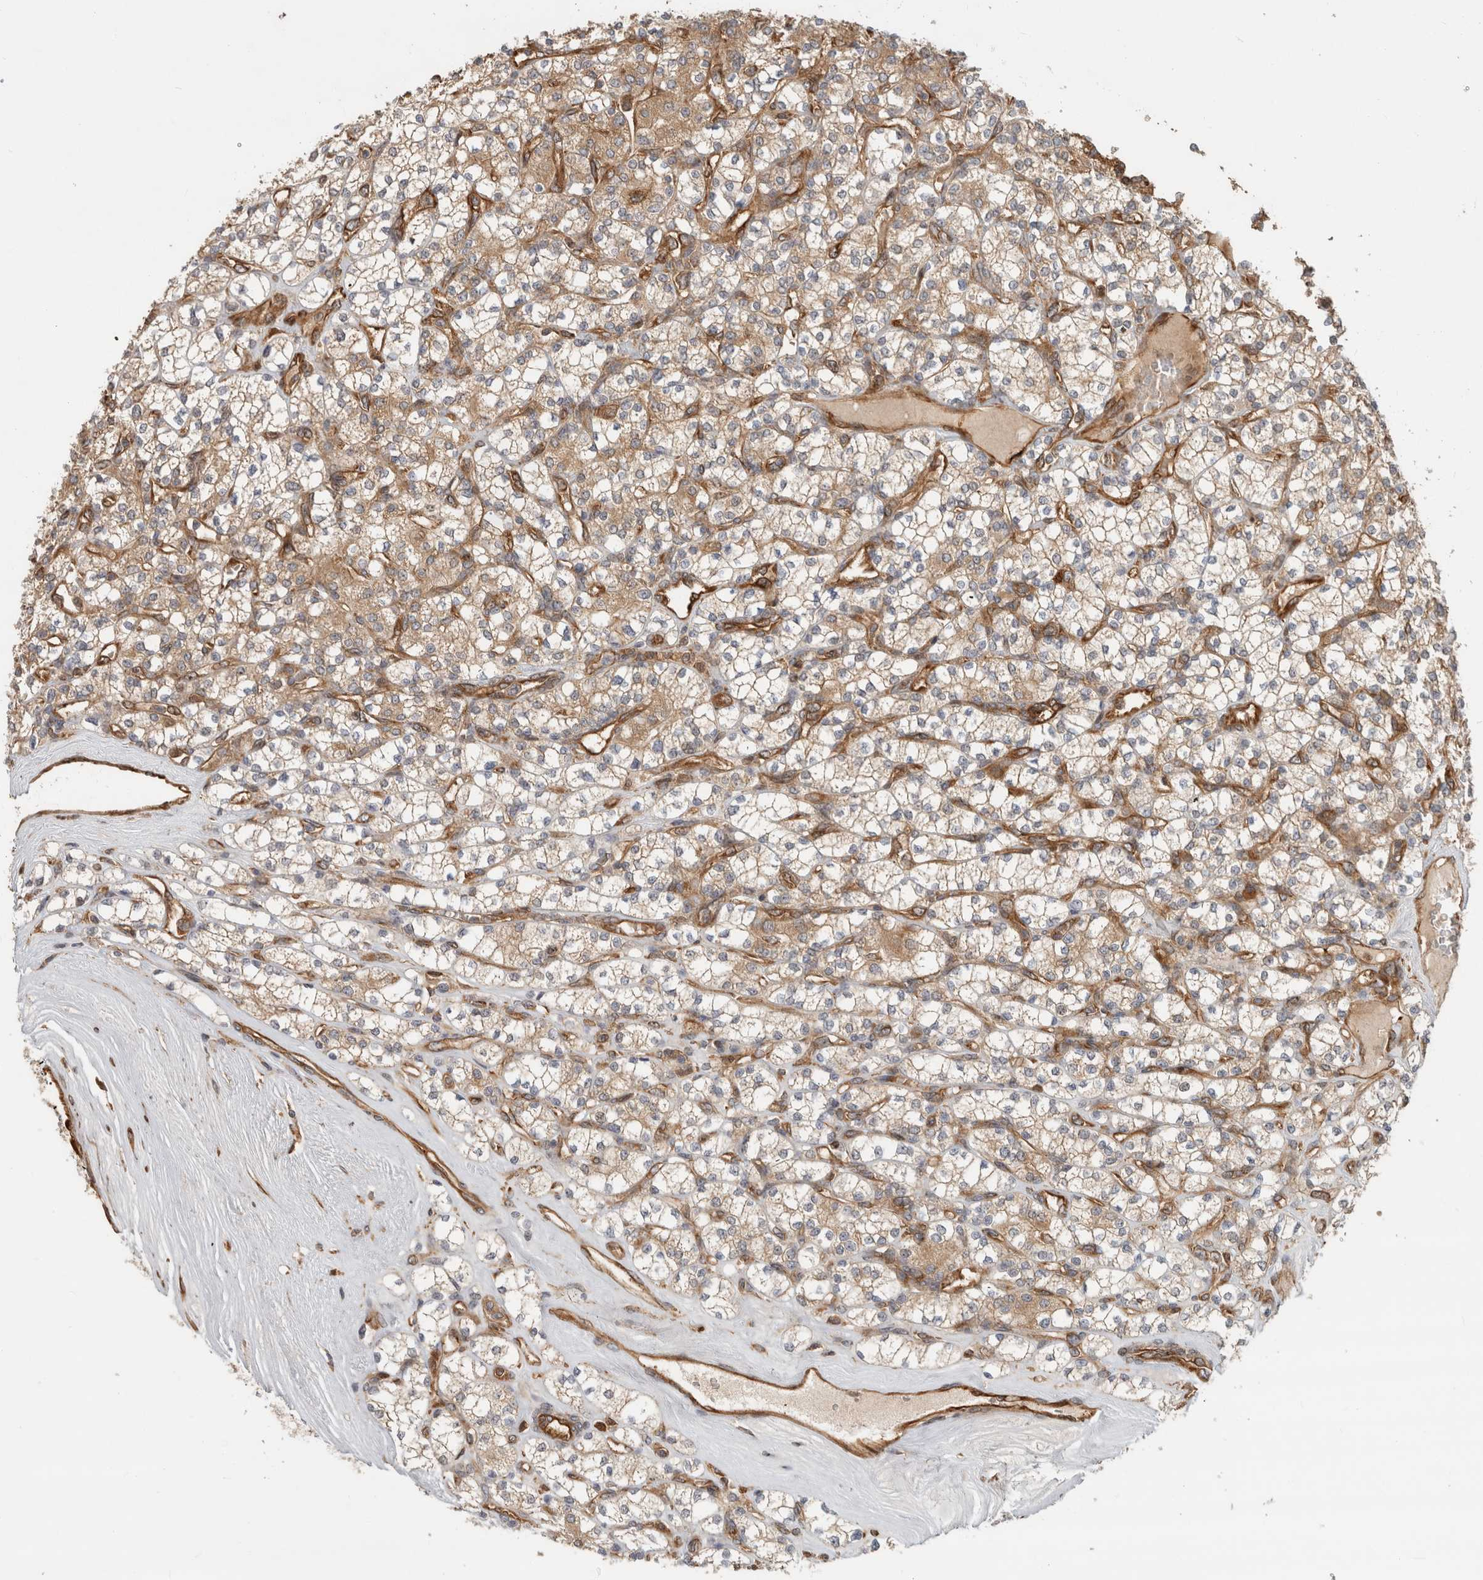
{"staining": {"intensity": "moderate", "quantity": ">75%", "location": "cytoplasmic/membranous"}, "tissue": "renal cancer", "cell_type": "Tumor cells", "image_type": "cancer", "snomed": [{"axis": "morphology", "description": "Adenocarcinoma, NOS"}, {"axis": "topography", "description": "Kidney"}], "caption": "Immunohistochemistry (IHC) photomicrograph of adenocarcinoma (renal) stained for a protein (brown), which reveals medium levels of moderate cytoplasmic/membranous staining in about >75% of tumor cells.", "gene": "TUBD1", "patient": {"sex": "male", "age": 77}}